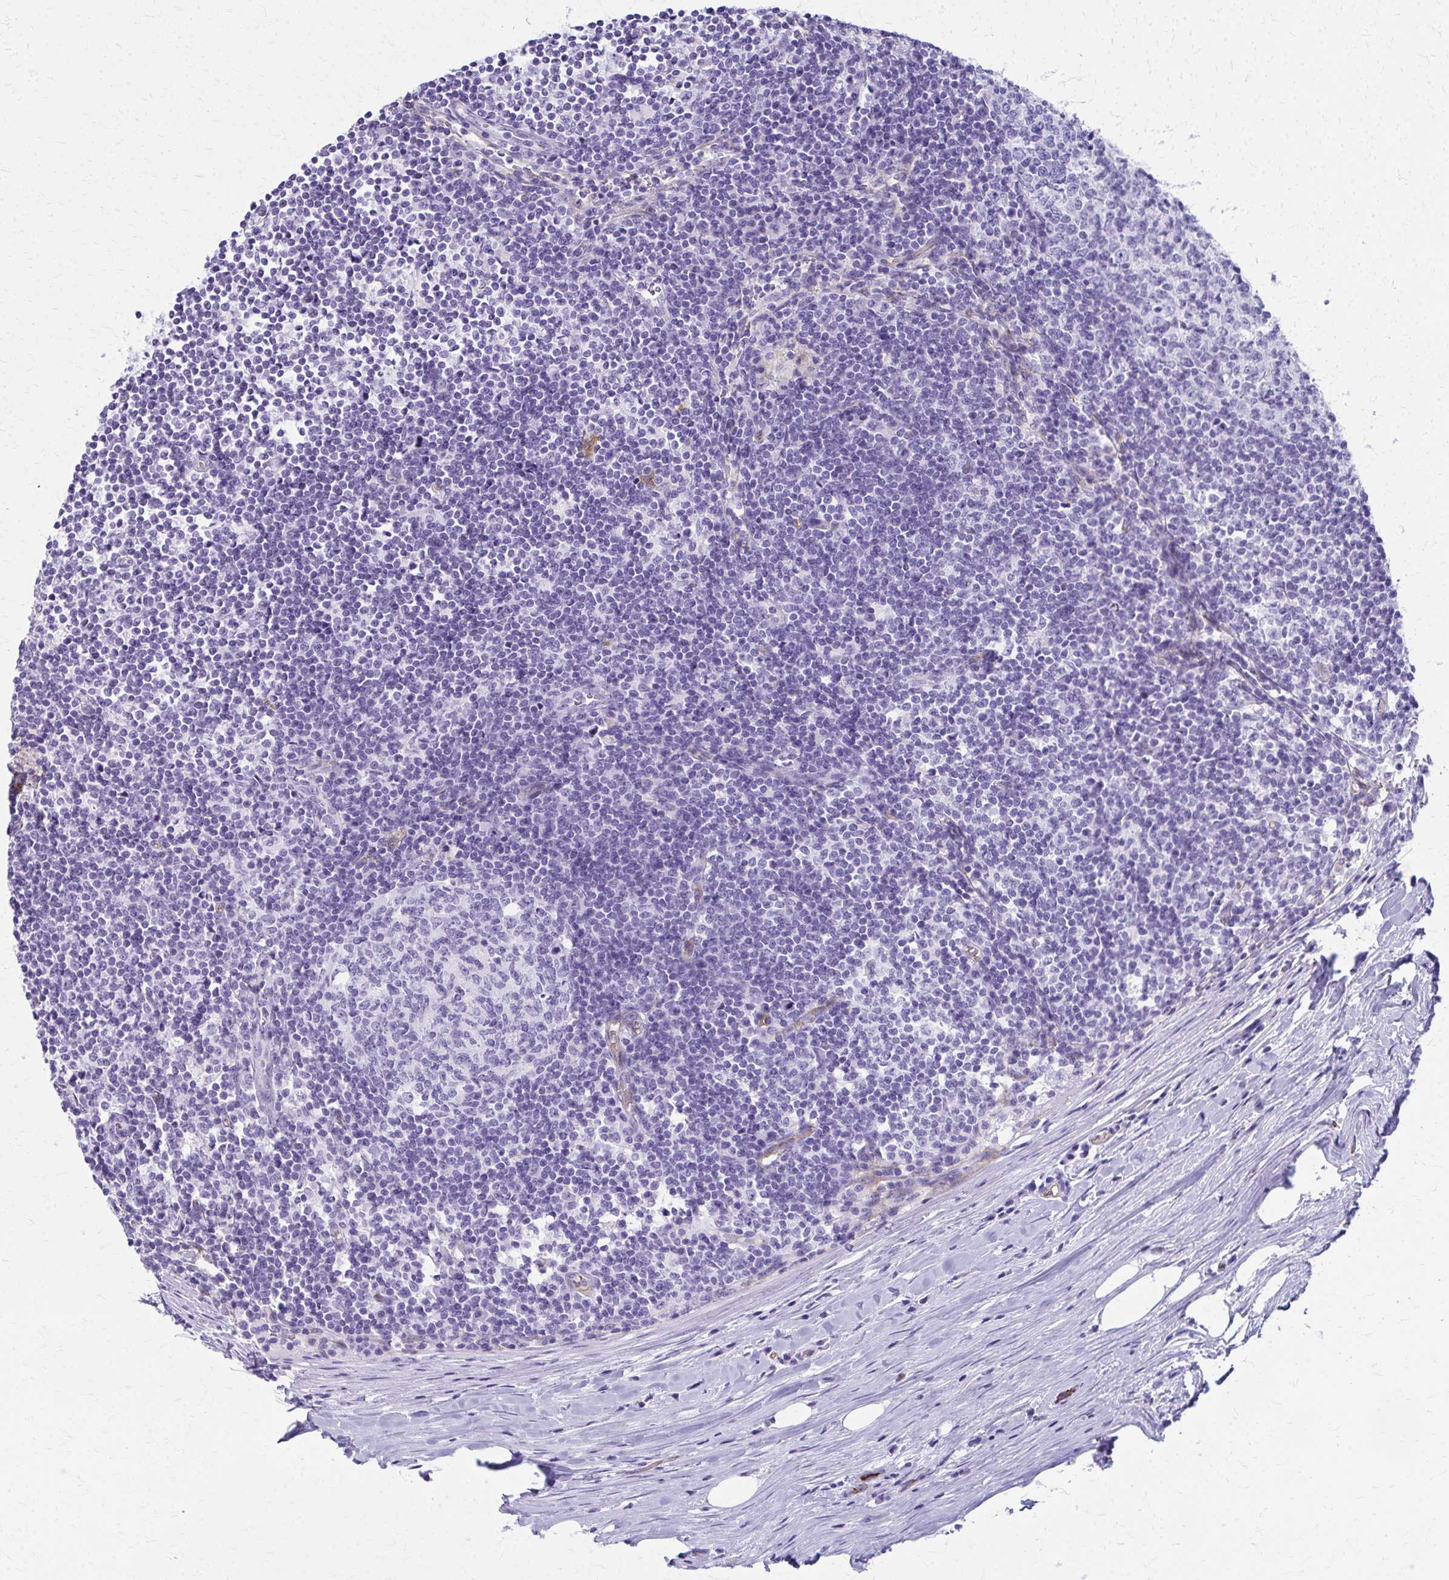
{"staining": {"intensity": "negative", "quantity": "none", "location": "none"}, "tissue": "lymph node", "cell_type": "Germinal center cells", "image_type": "normal", "snomed": [{"axis": "morphology", "description": "Normal tissue, NOS"}, {"axis": "topography", "description": "Lymph node"}], "caption": "Protein analysis of unremarkable lymph node displays no significant positivity in germinal center cells. (Immunohistochemistry (ihc), brightfield microscopy, high magnification).", "gene": "TPSG1", "patient": {"sex": "male", "age": 67}}